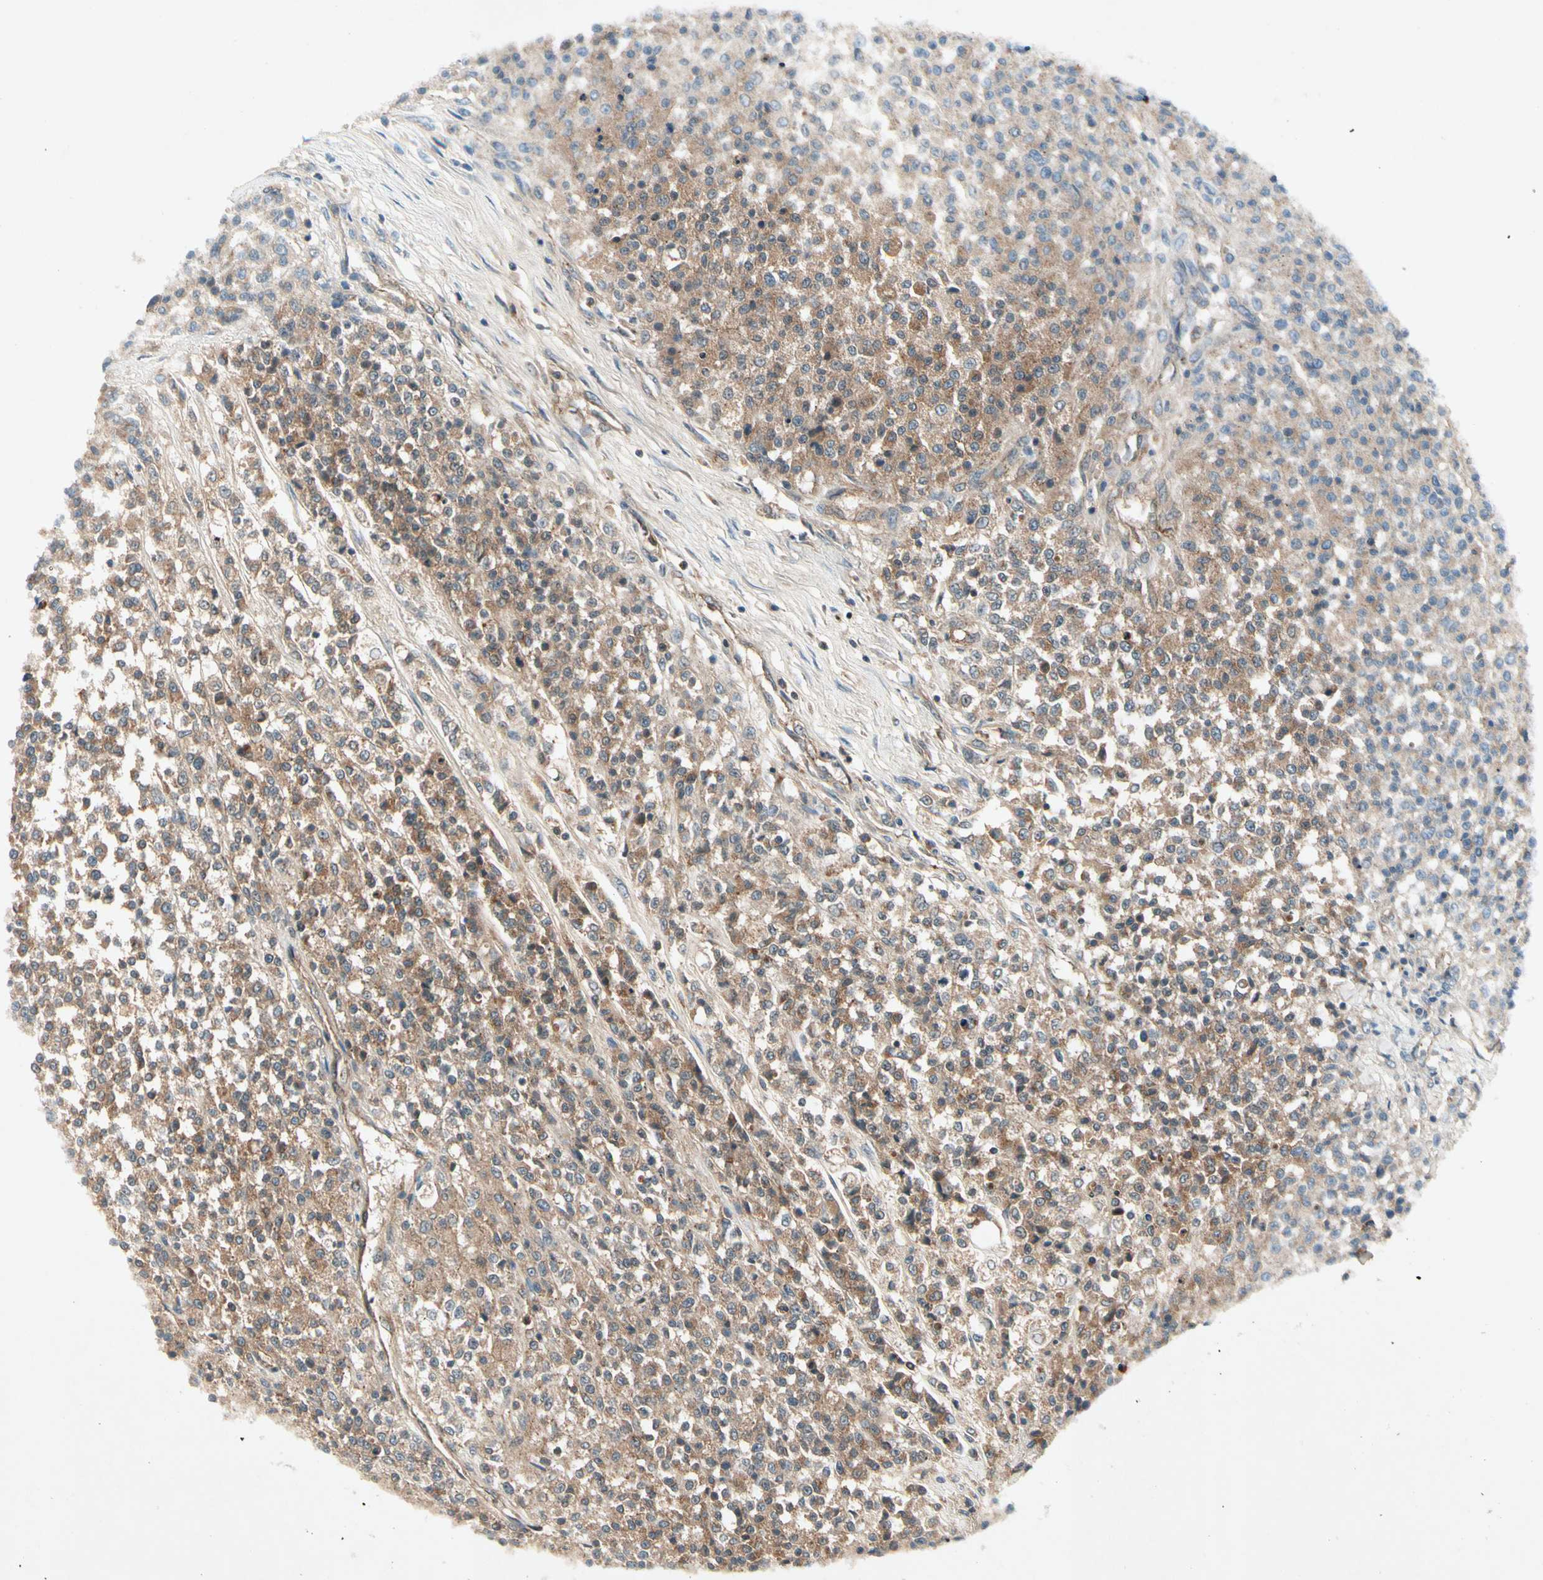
{"staining": {"intensity": "moderate", "quantity": ">75%", "location": "cytoplasmic/membranous"}, "tissue": "testis cancer", "cell_type": "Tumor cells", "image_type": "cancer", "snomed": [{"axis": "morphology", "description": "Seminoma, NOS"}, {"axis": "topography", "description": "Testis"}], "caption": "DAB immunohistochemical staining of human testis seminoma demonstrates moderate cytoplasmic/membranous protein positivity in about >75% of tumor cells.", "gene": "FLOT1", "patient": {"sex": "male", "age": 59}}